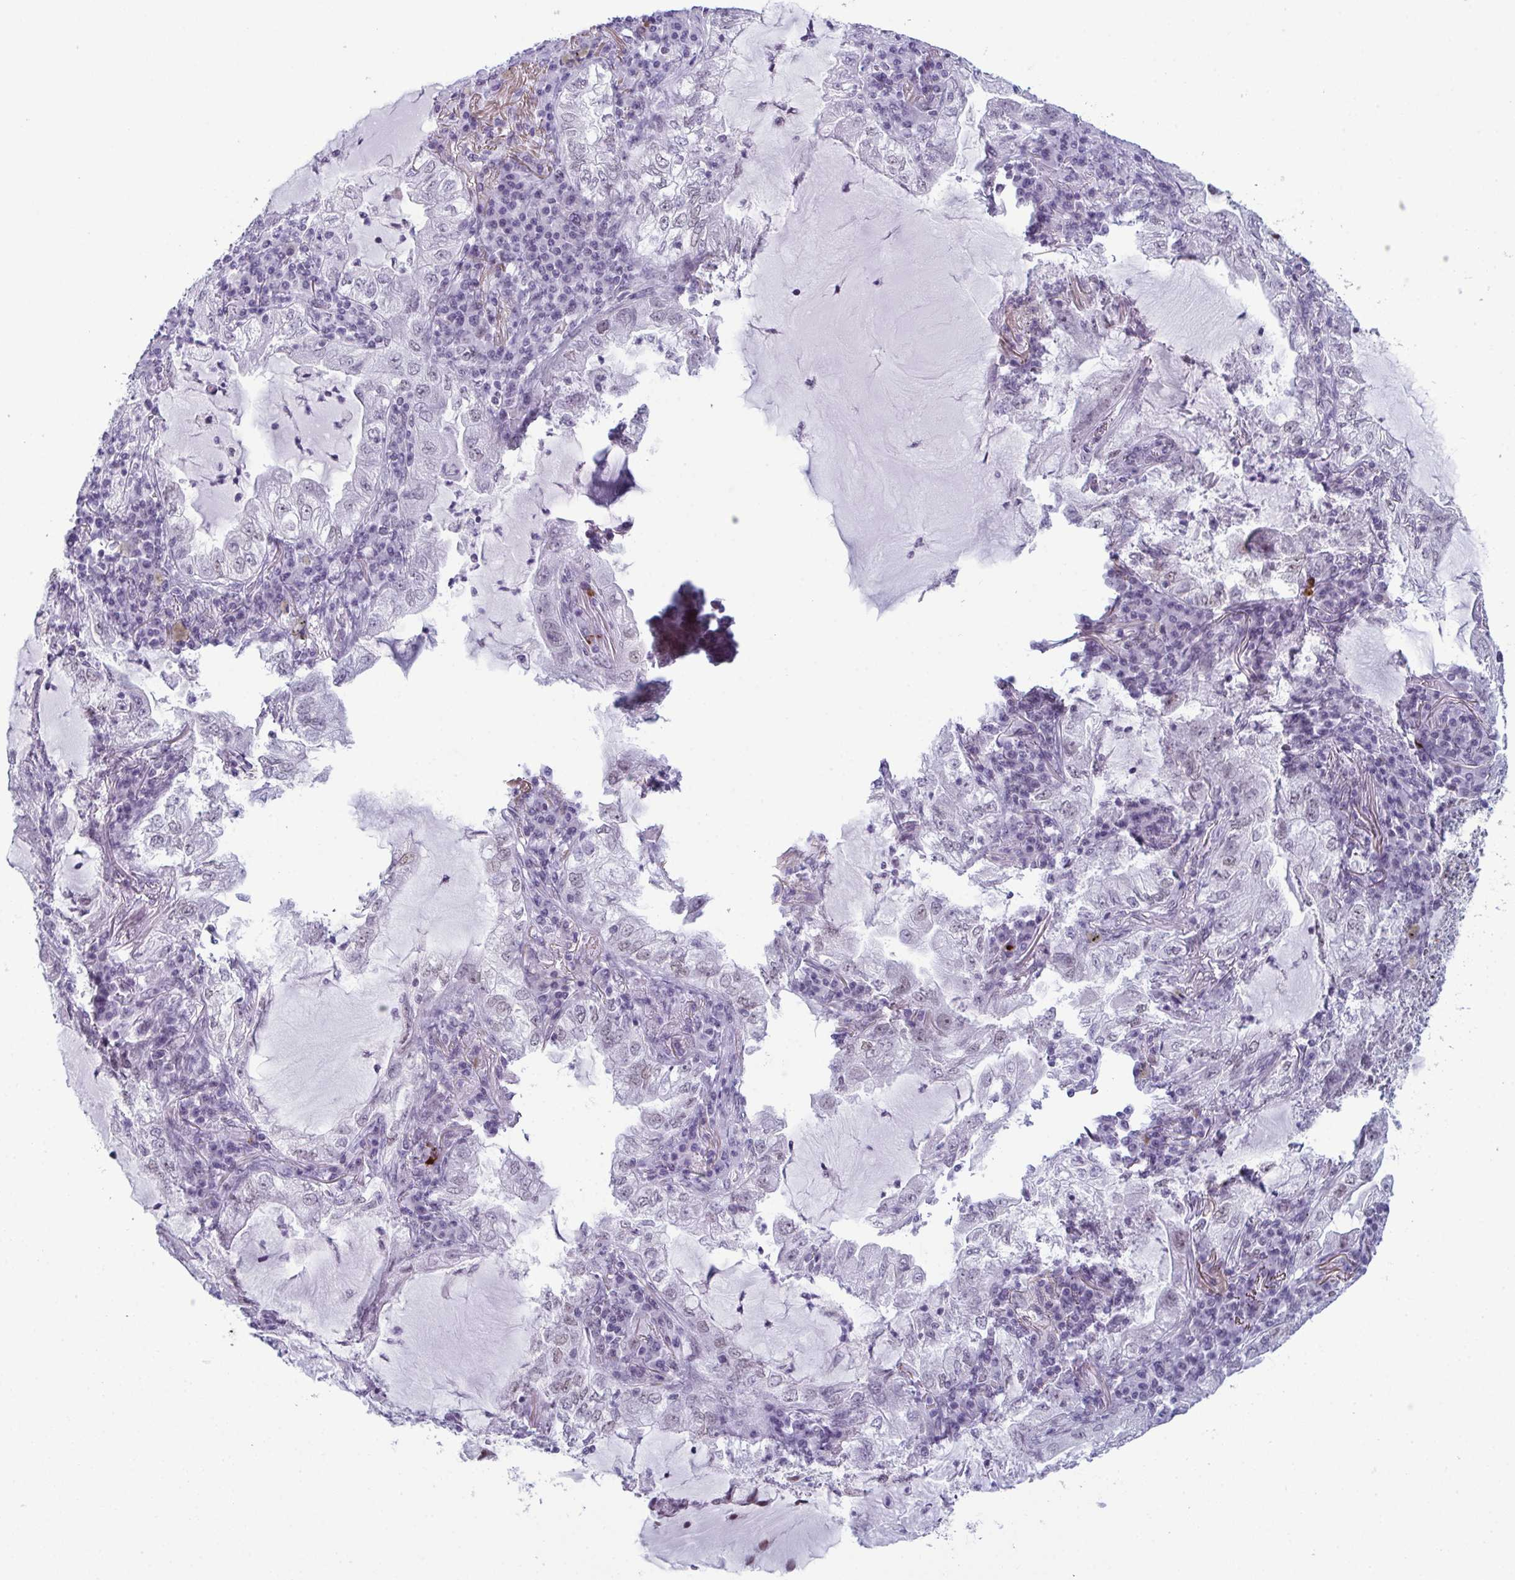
{"staining": {"intensity": "weak", "quantity": "<25%", "location": "nuclear"}, "tissue": "lung cancer", "cell_type": "Tumor cells", "image_type": "cancer", "snomed": [{"axis": "morphology", "description": "Adenocarcinoma, NOS"}, {"axis": "topography", "description": "Lung"}], "caption": "Immunohistochemistry of adenocarcinoma (lung) shows no staining in tumor cells.", "gene": "RBM7", "patient": {"sex": "female", "age": 73}}